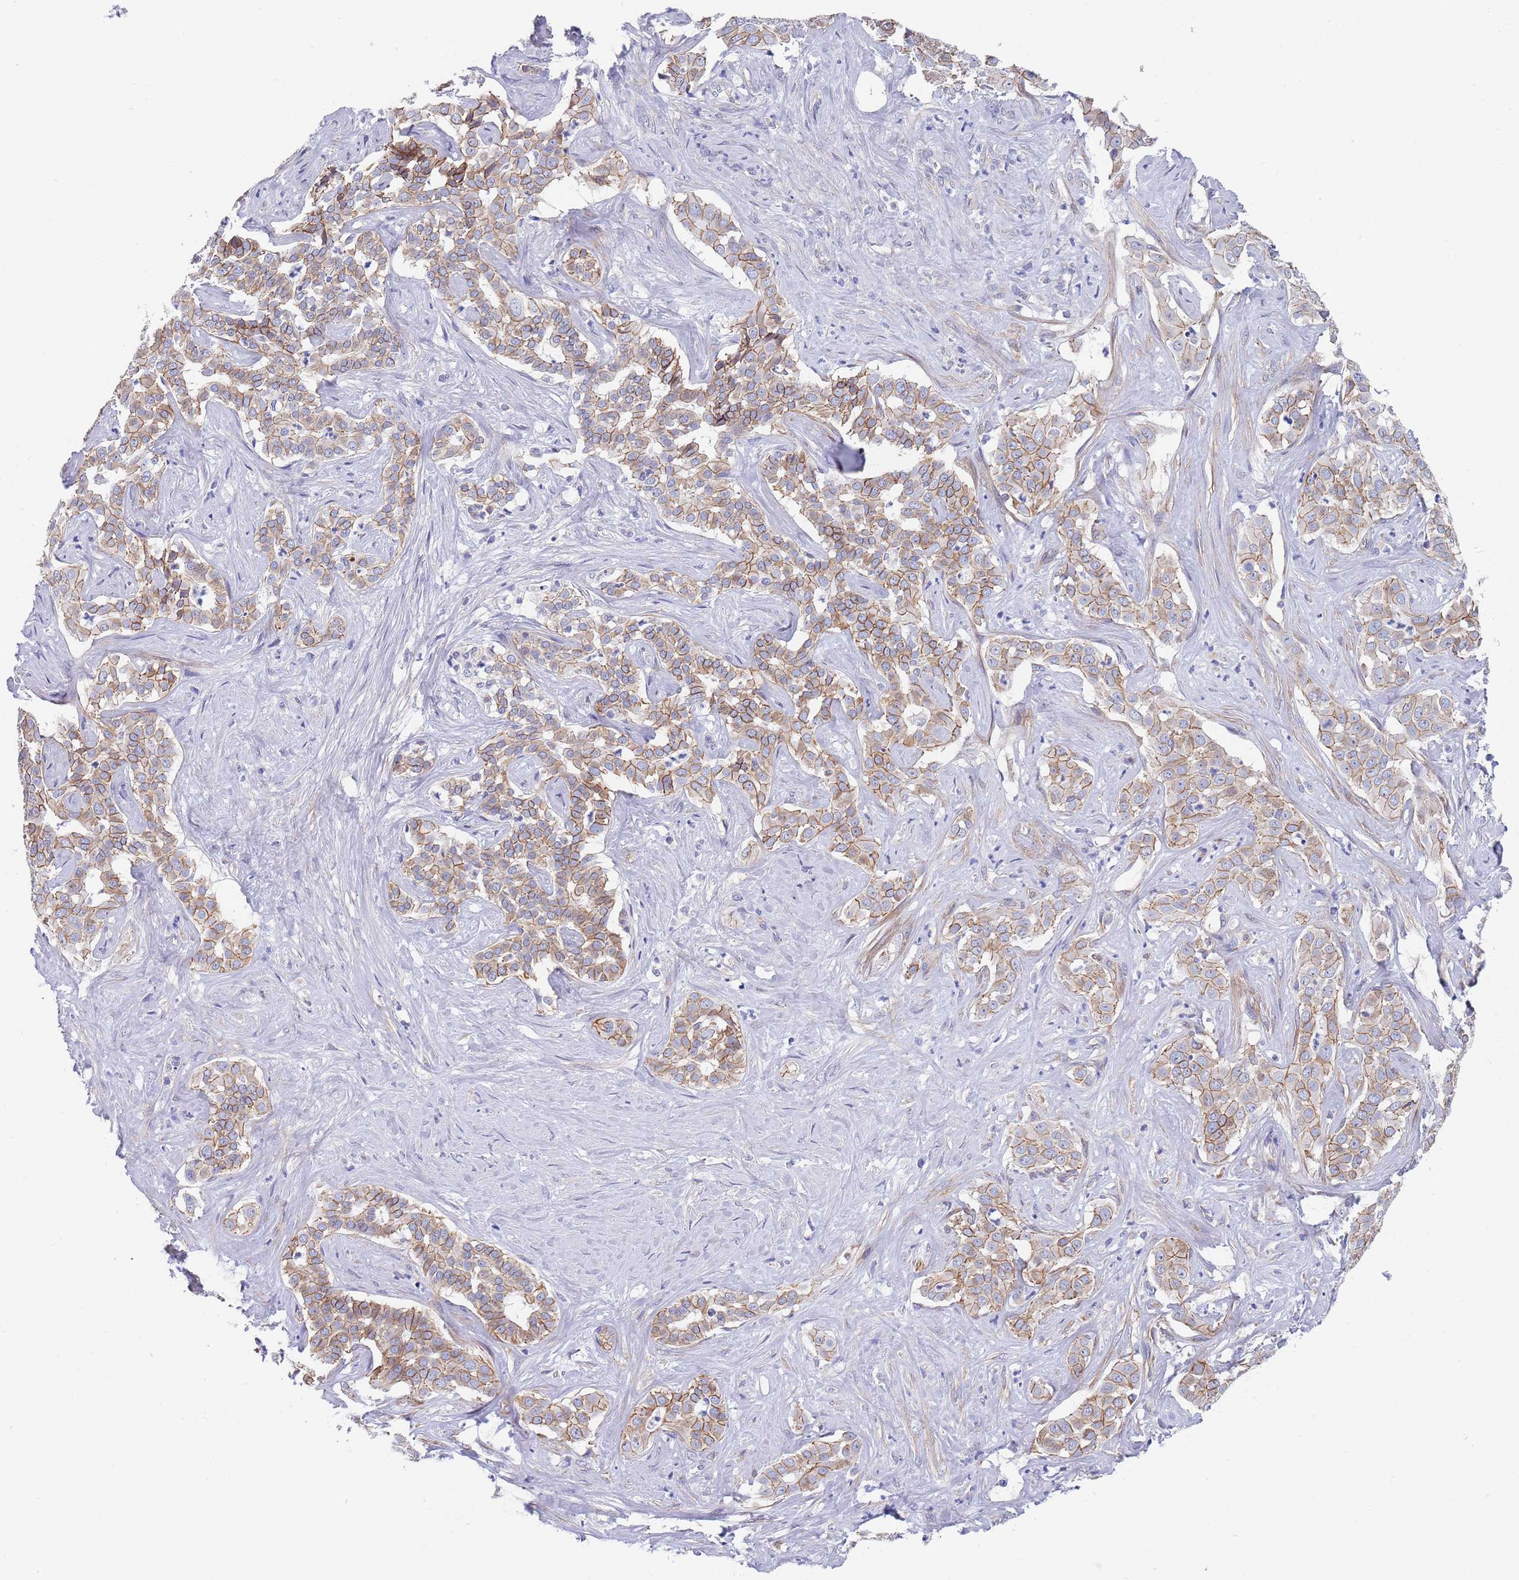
{"staining": {"intensity": "moderate", "quantity": ">75%", "location": "cytoplasmic/membranous"}, "tissue": "liver cancer", "cell_type": "Tumor cells", "image_type": "cancer", "snomed": [{"axis": "morphology", "description": "Cholangiocarcinoma"}, {"axis": "topography", "description": "Liver"}], "caption": "Liver cholangiocarcinoma tissue reveals moderate cytoplasmic/membranous staining in approximately >75% of tumor cells, visualized by immunohistochemistry.", "gene": "PWWP3A", "patient": {"sex": "male", "age": 67}}